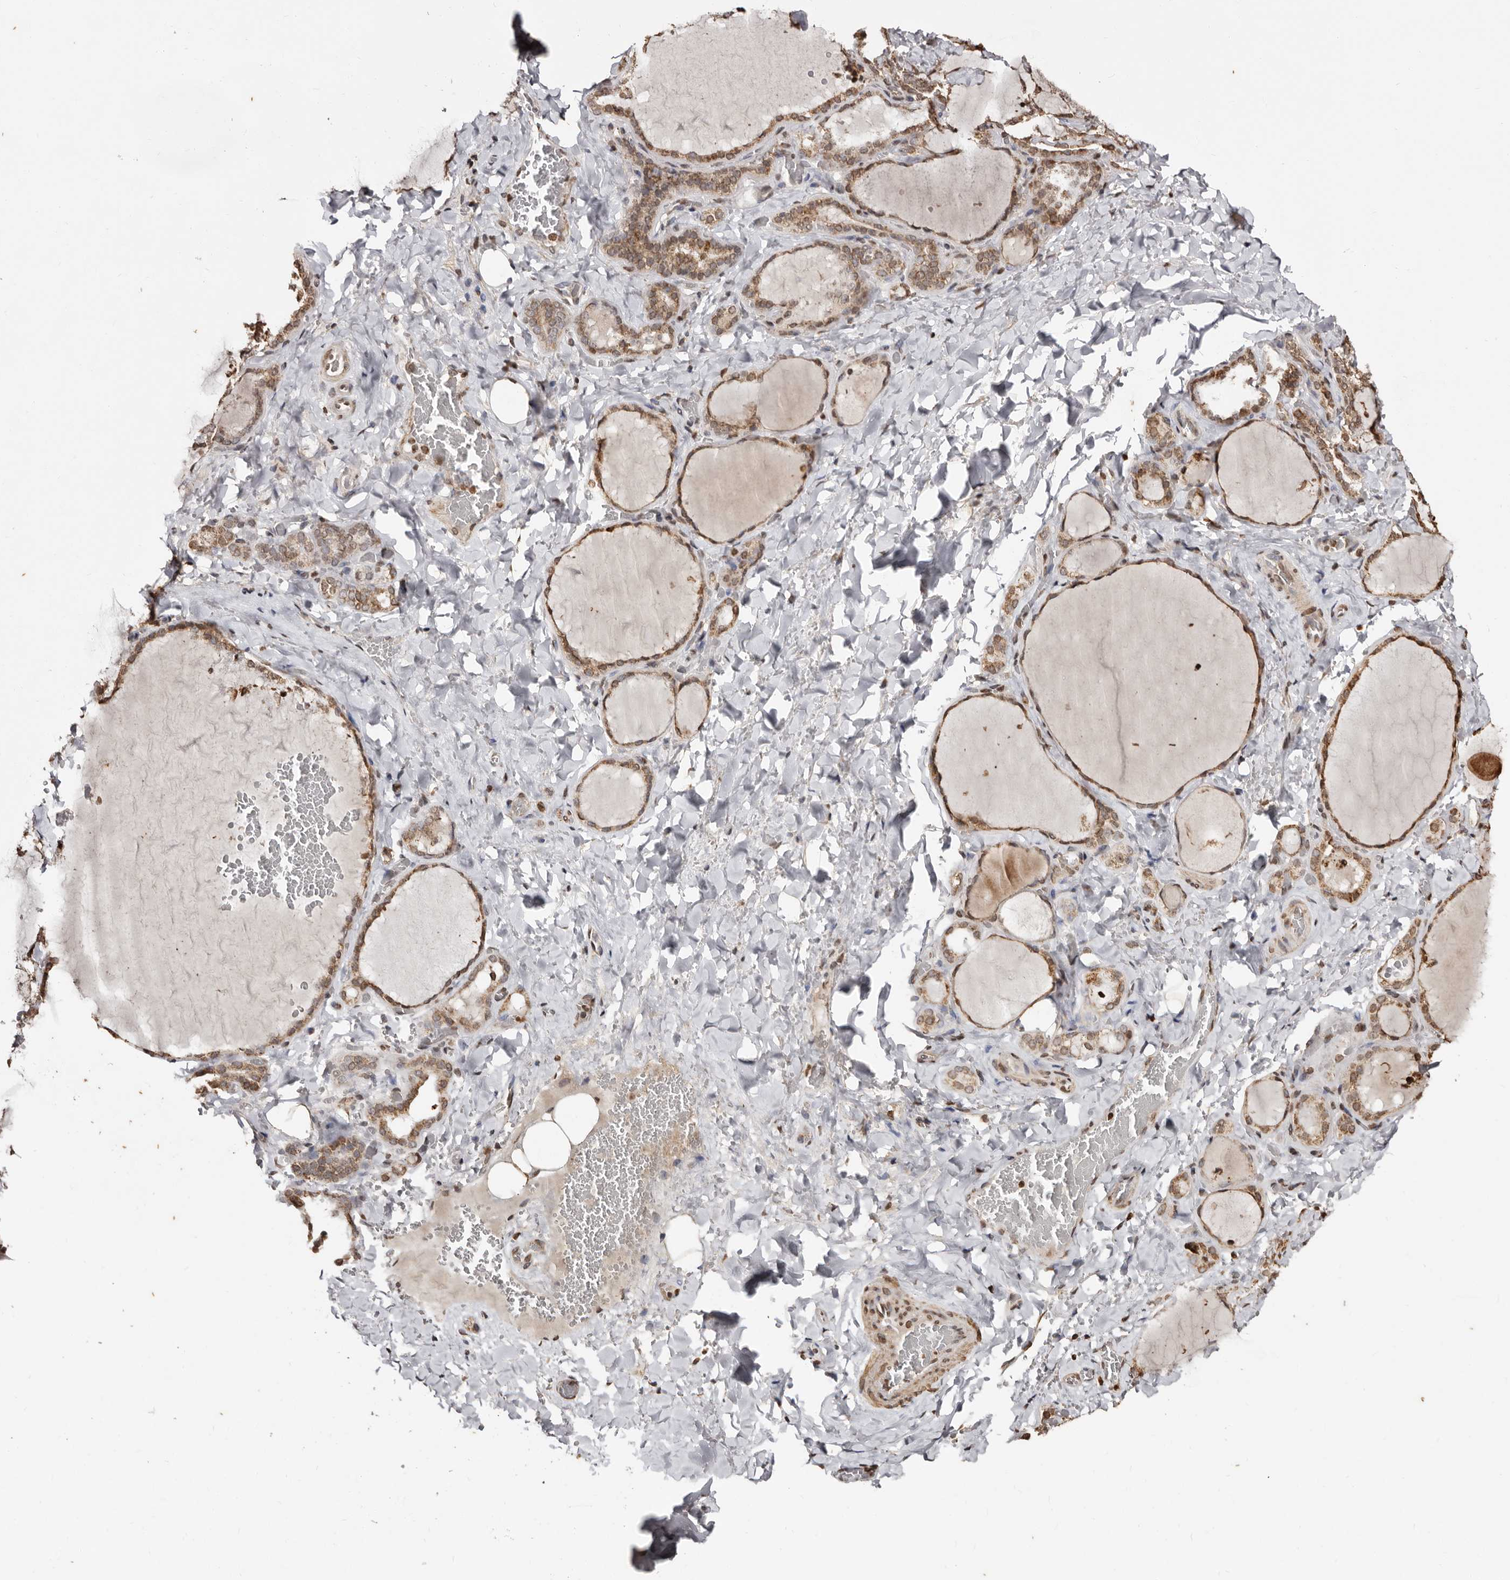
{"staining": {"intensity": "strong", "quantity": ">75%", "location": "cytoplasmic/membranous"}, "tissue": "thyroid gland", "cell_type": "Glandular cells", "image_type": "normal", "snomed": [{"axis": "morphology", "description": "Normal tissue, NOS"}, {"axis": "topography", "description": "Thyroid gland"}], "caption": "Protein staining reveals strong cytoplasmic/membranous expression in about >75% of glandular cells in benign thyroid gland. (Brightfield microscopy of DAB IHC at high magnification).", "gene": "CCDC190", "patient": {"sex": "female", "age": 22}}